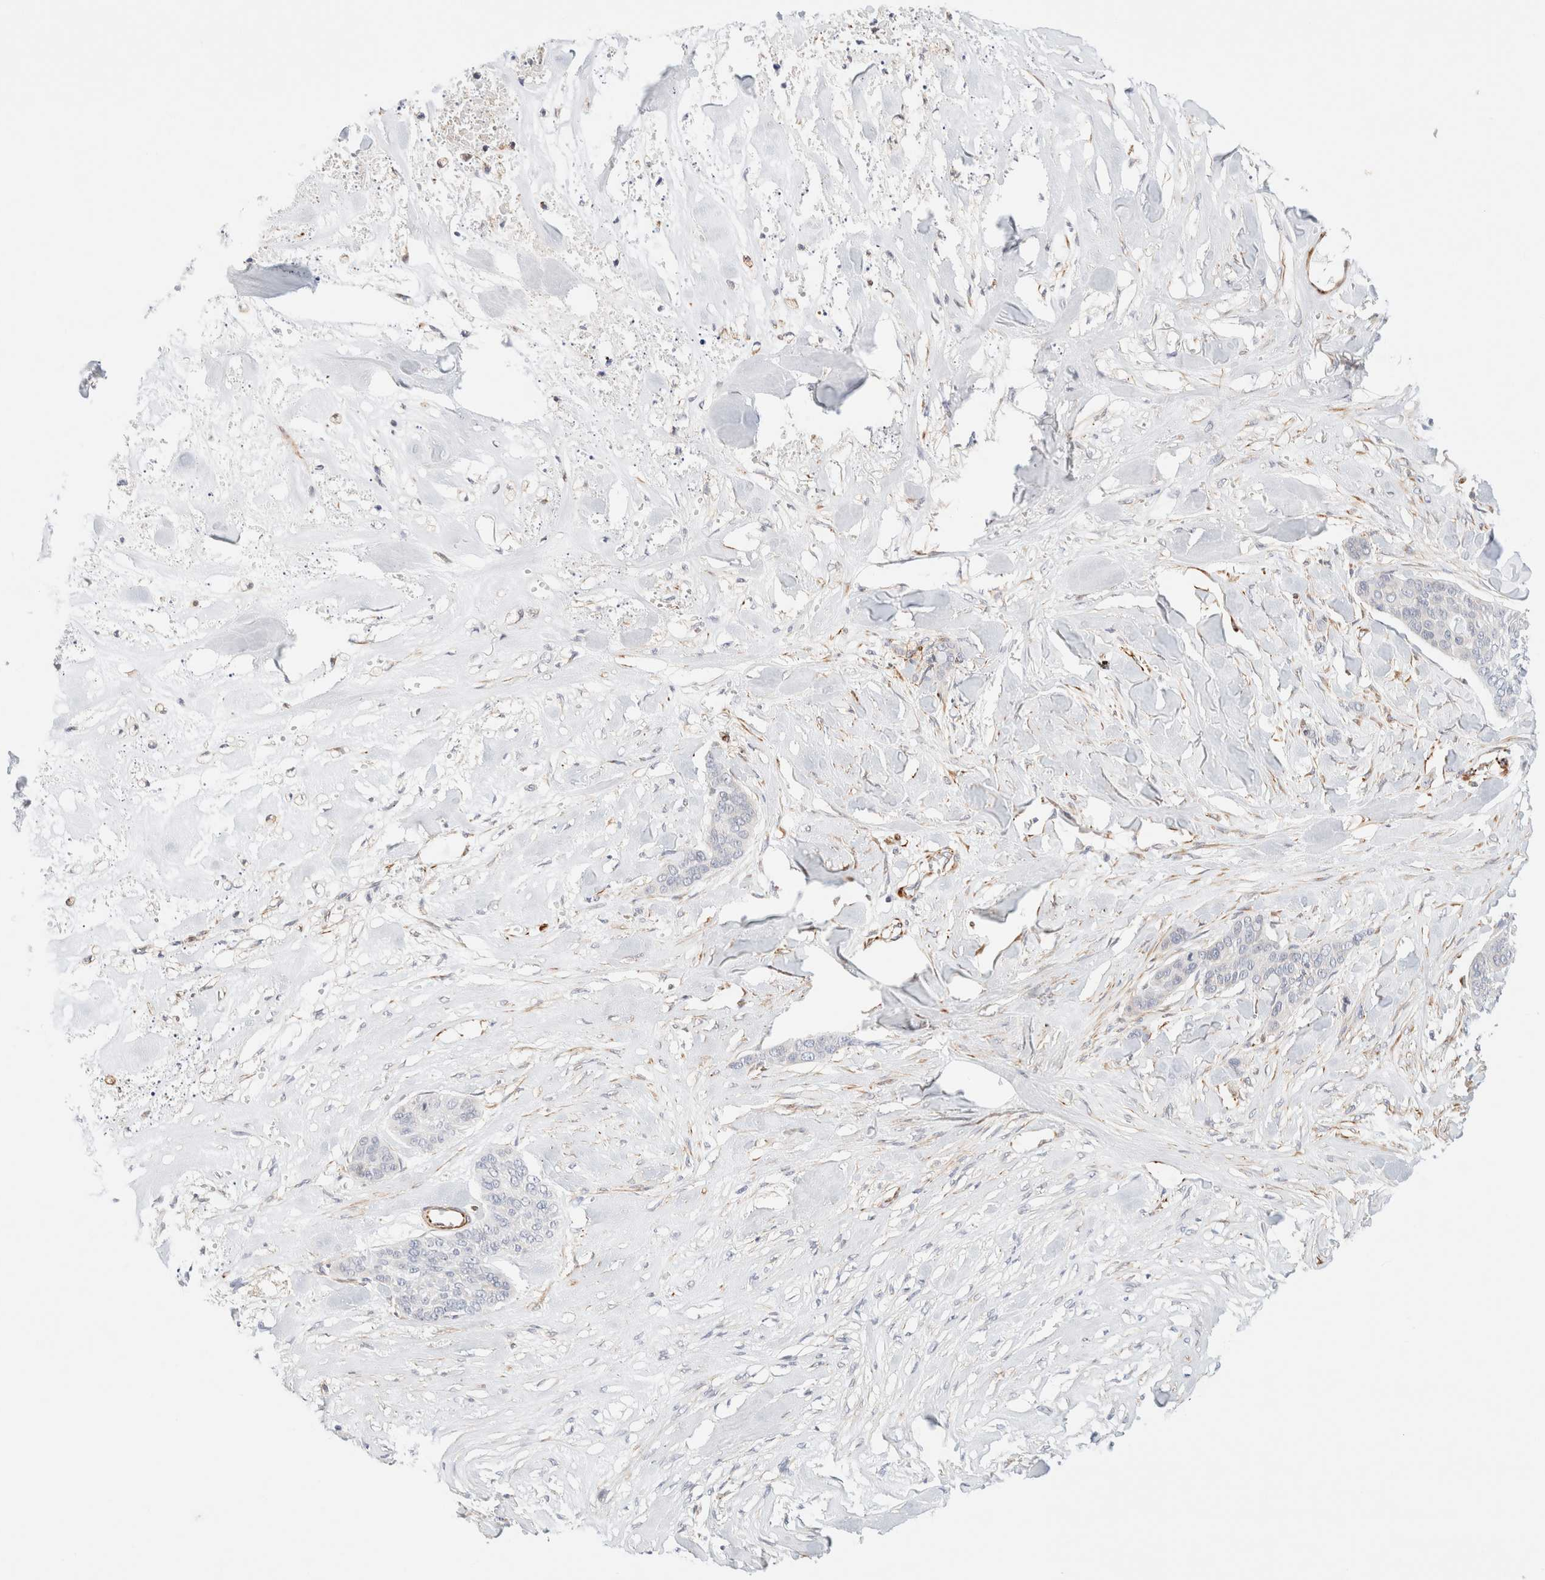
{"staining": {"intensity": "negative", "quantity": "none", "location": "none"}, "tissue": "skin cancer", "cell_type": "Tumor cells", "image_type": "cancer", "snomed": [{"axis": "morphology", "description": "Basal cell carcinoma"}, {"axis": "topography", "description": "Skin"}], "caption": "The immunohistochemistry photomicrograph has no significant staining in tumor cells of skin cancer (basal cell carcinoma) tissue.", "gene": "SLC25A48", "patient": {"sex": "female", "age": 64}}